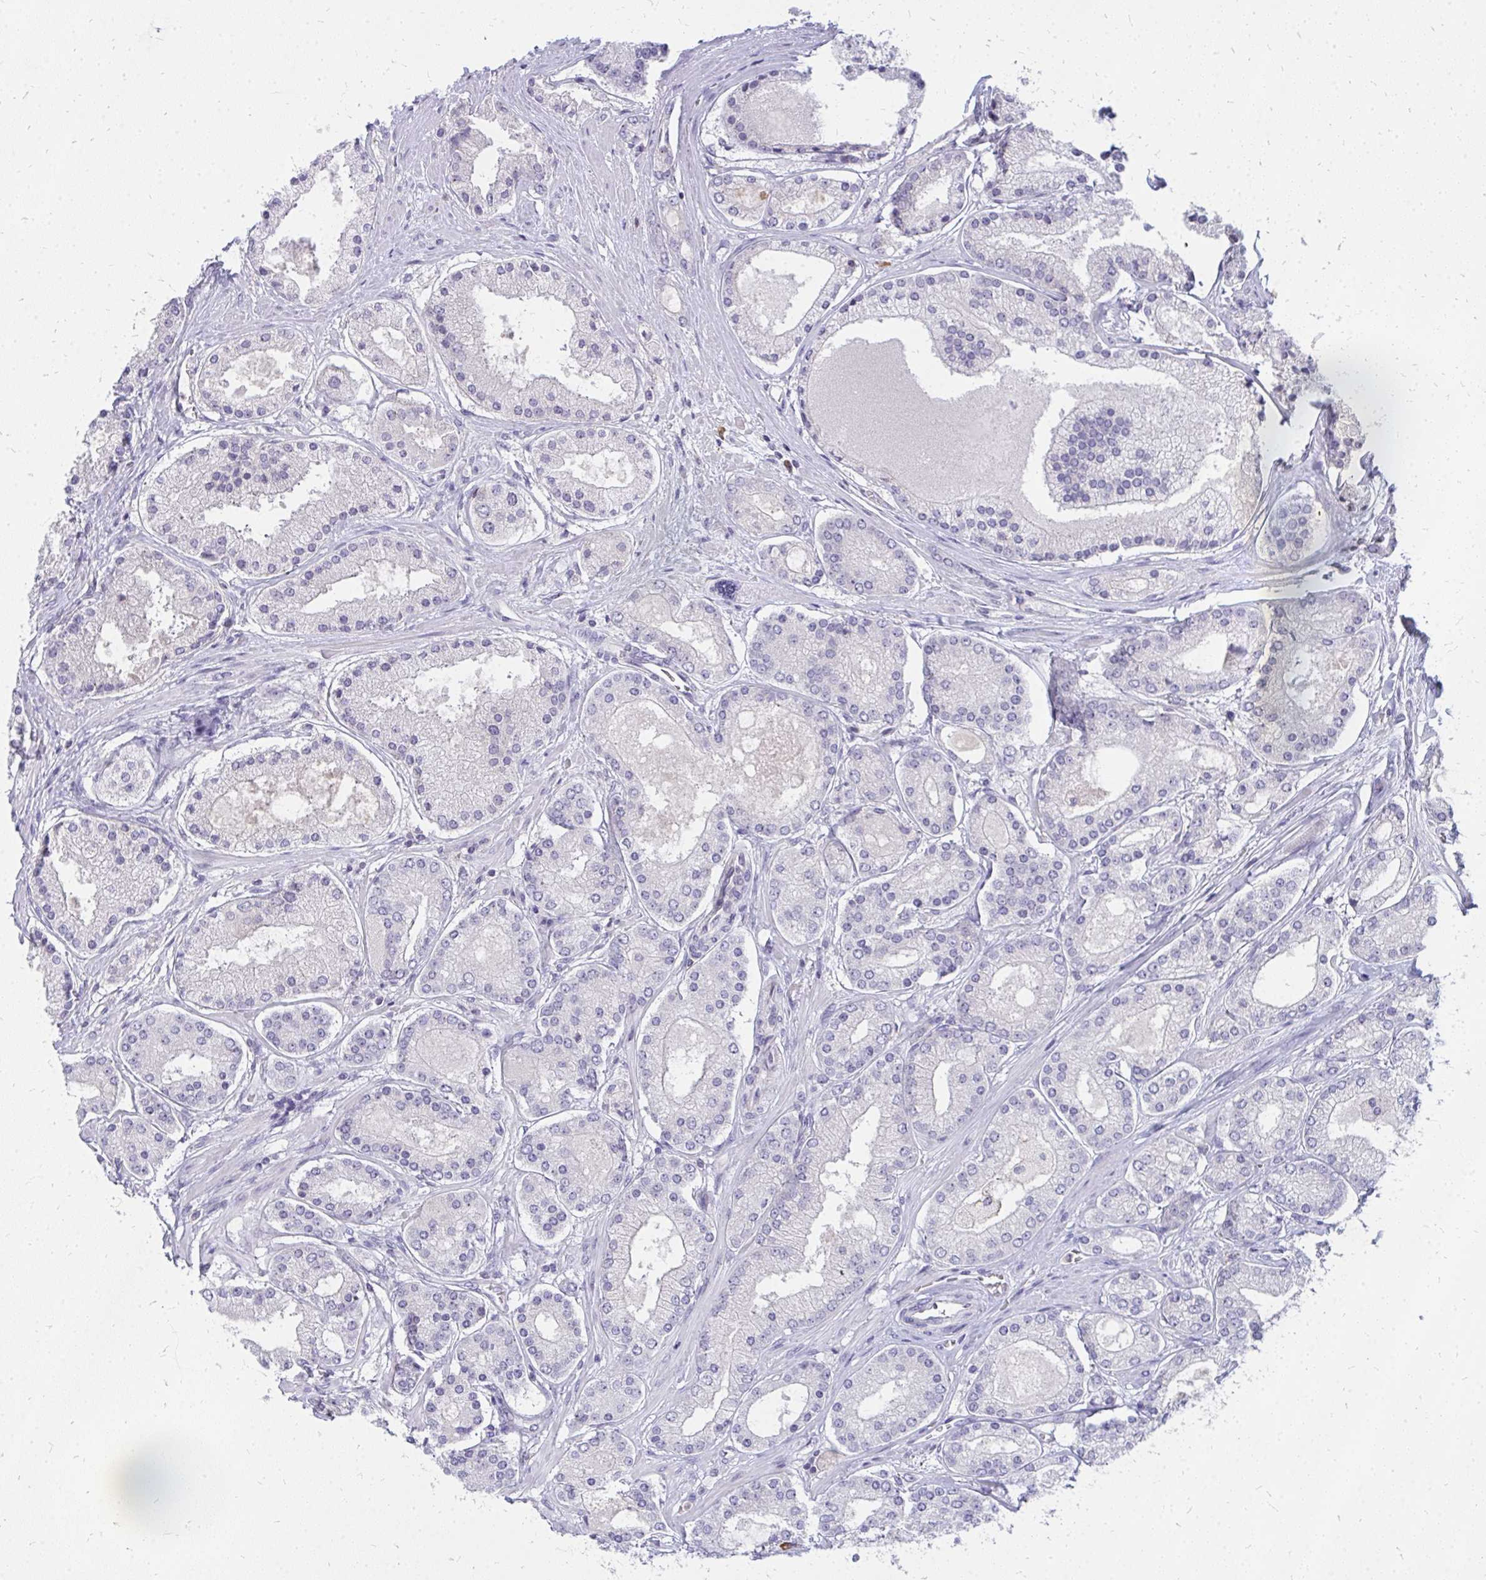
{"staining": {"intensity": "negative", "quantity": "none", "location": "none"}, "tissue": "prostate cancer", "cell_type": "Tumor cells", "image_type": "cancer", "snomed": [{"axis": "morphology", "description": "Adenocarcinoma, High grade"}, {"axis": "topography", "description": "Prostate"}], "caption": "The immunohistochemistry (IHC) histopathology image has no significant staining in tumor cells of prostate cancer tissue.", "gene": "FAM9A", "patient": {"sex": "male", "age": 67}}